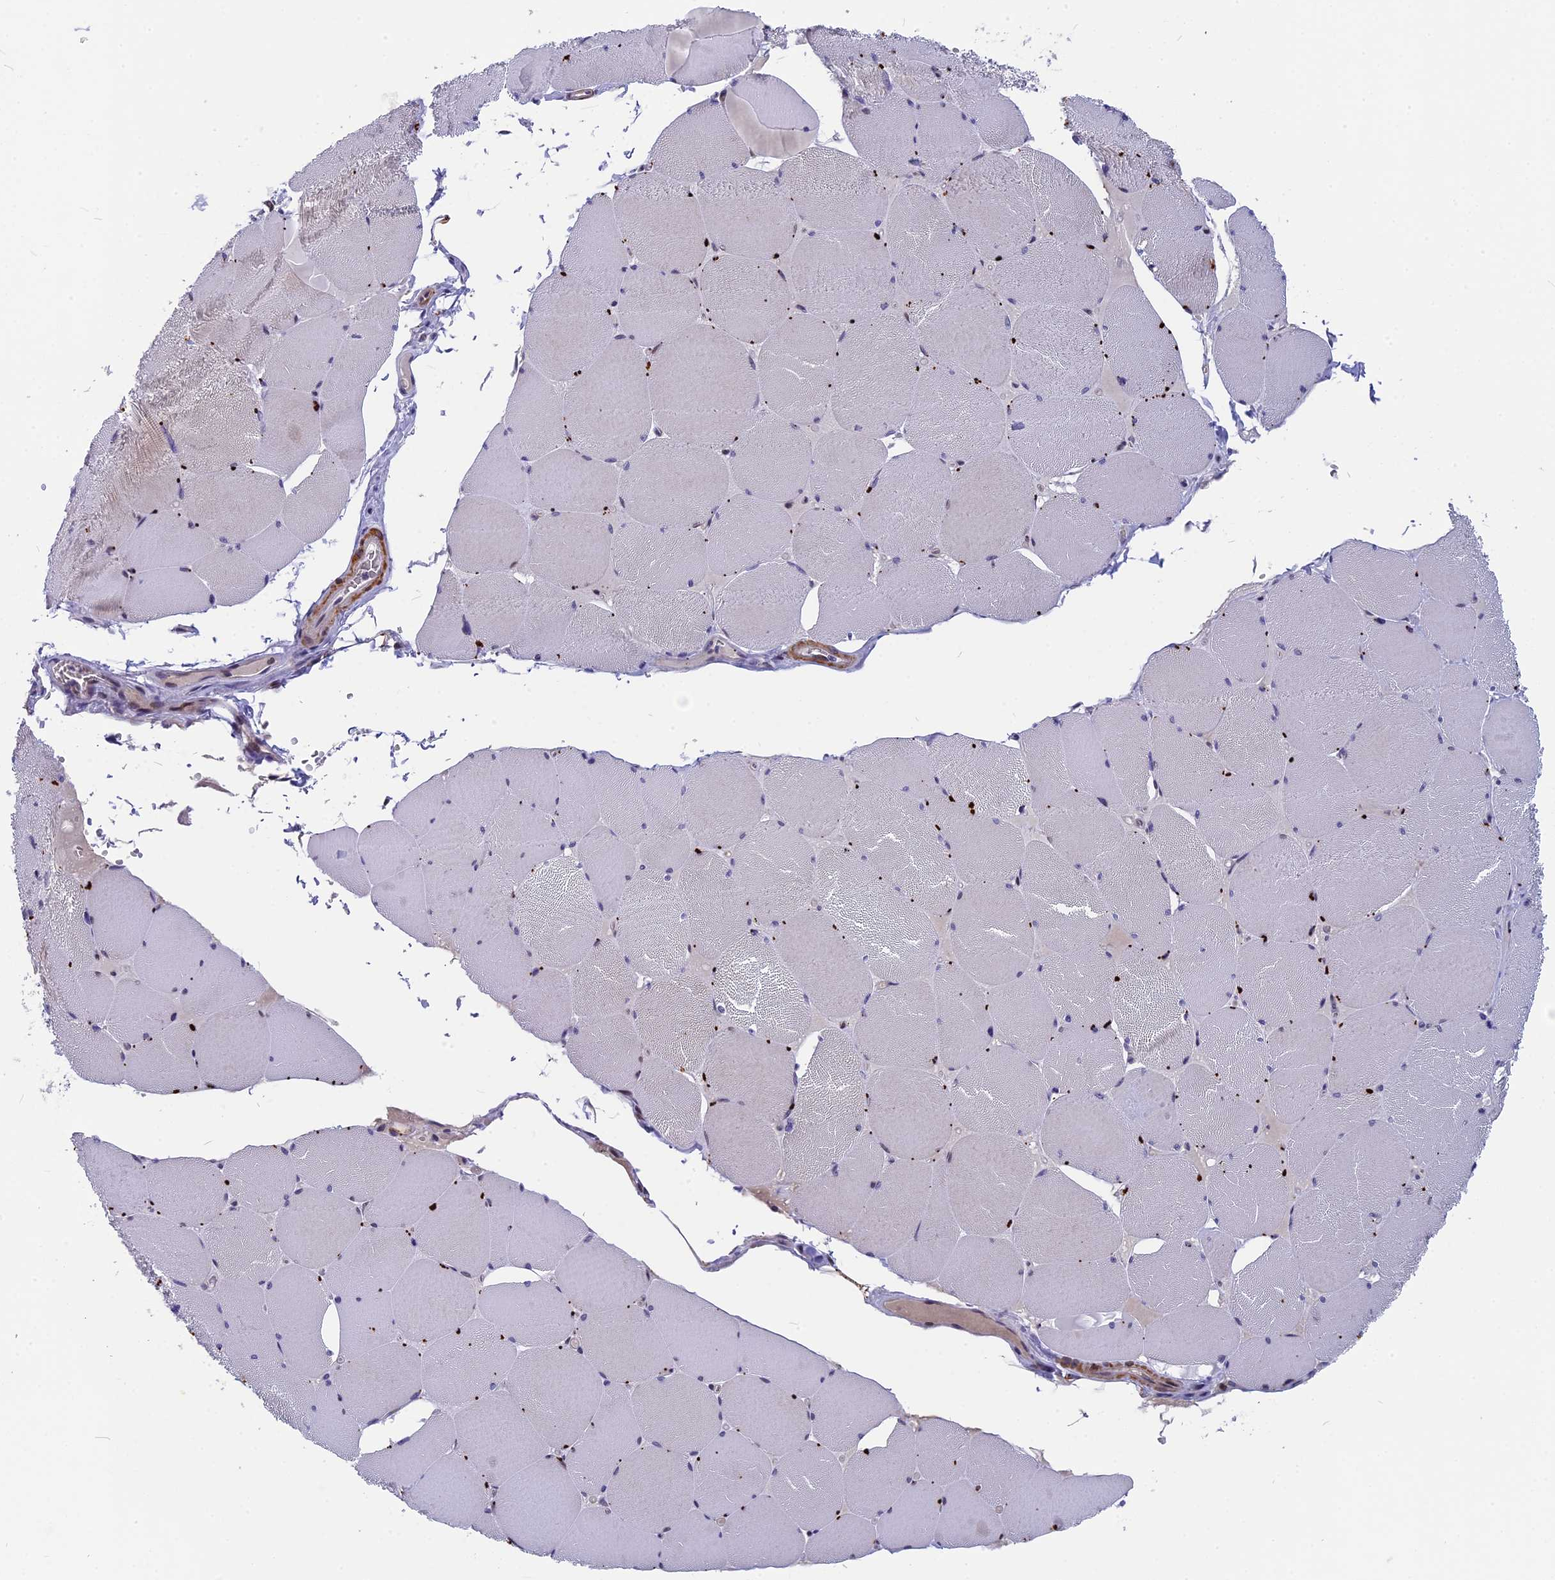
{"staining": {"intensity": "negative", "quantity": "none", "location": "none"}, "tissue": "skeletal muscle", "cell_type": "Myocytes", "image_type": "normal", "snomed": [{"axis": "morphology", "description": "Normal tissue, NOS"}, {"axis": "topography", "description": "Skeletal muscle"}, {"axis": "topography", "description": "Head-Neck"}], "caption": "Myocytes are negative for protein expression in benign human skeletal muscle.", "gene": "ANKRD34B", "patient": {"sex": "male", "age": 66}}